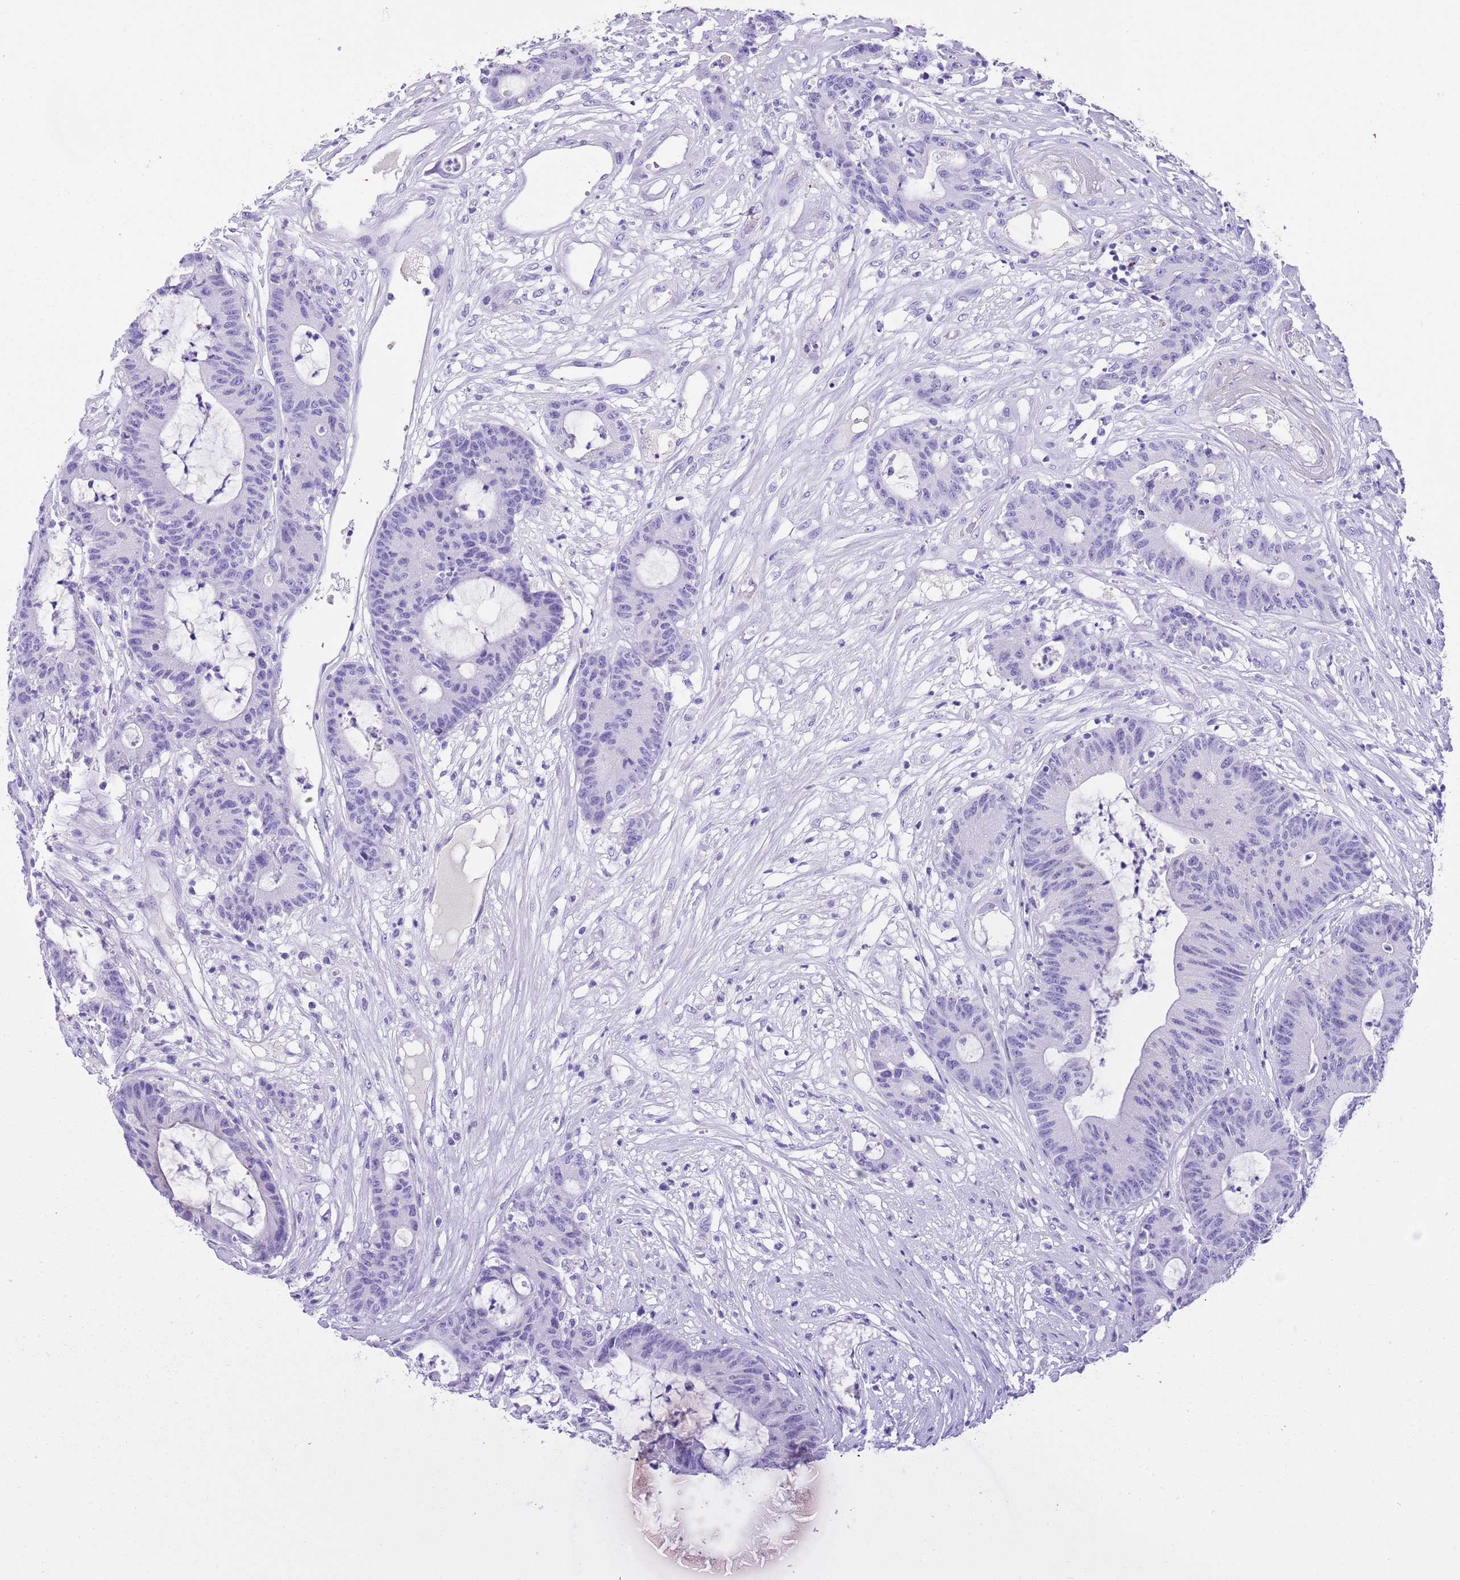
{"staining": {"intensity": "negative", "quantity": "none", "location": "none"}, "tissue": "colorectal cancer", "cell_type": "Tumor cells", "image_type": "cancer", "snomed": [{"axis": "morphology", "description": "Adenocarcinoma, NOS"}, {"axis": "topography", "description": "Colon"}], "caption": "High power microscopy micrograph of an immunohistochemistry photomicrograph of colorectal adenocarcinoma, revealing no significant staining in tumor cells. Brightfield microscopy of IHC stained with DAB (3,3'-diaminobenzidine) (brown) and hematoxylin (blue), captured at high magnification.", "gene": "TBC1D10B", "patient": {"sex": "female", "age": 84}}